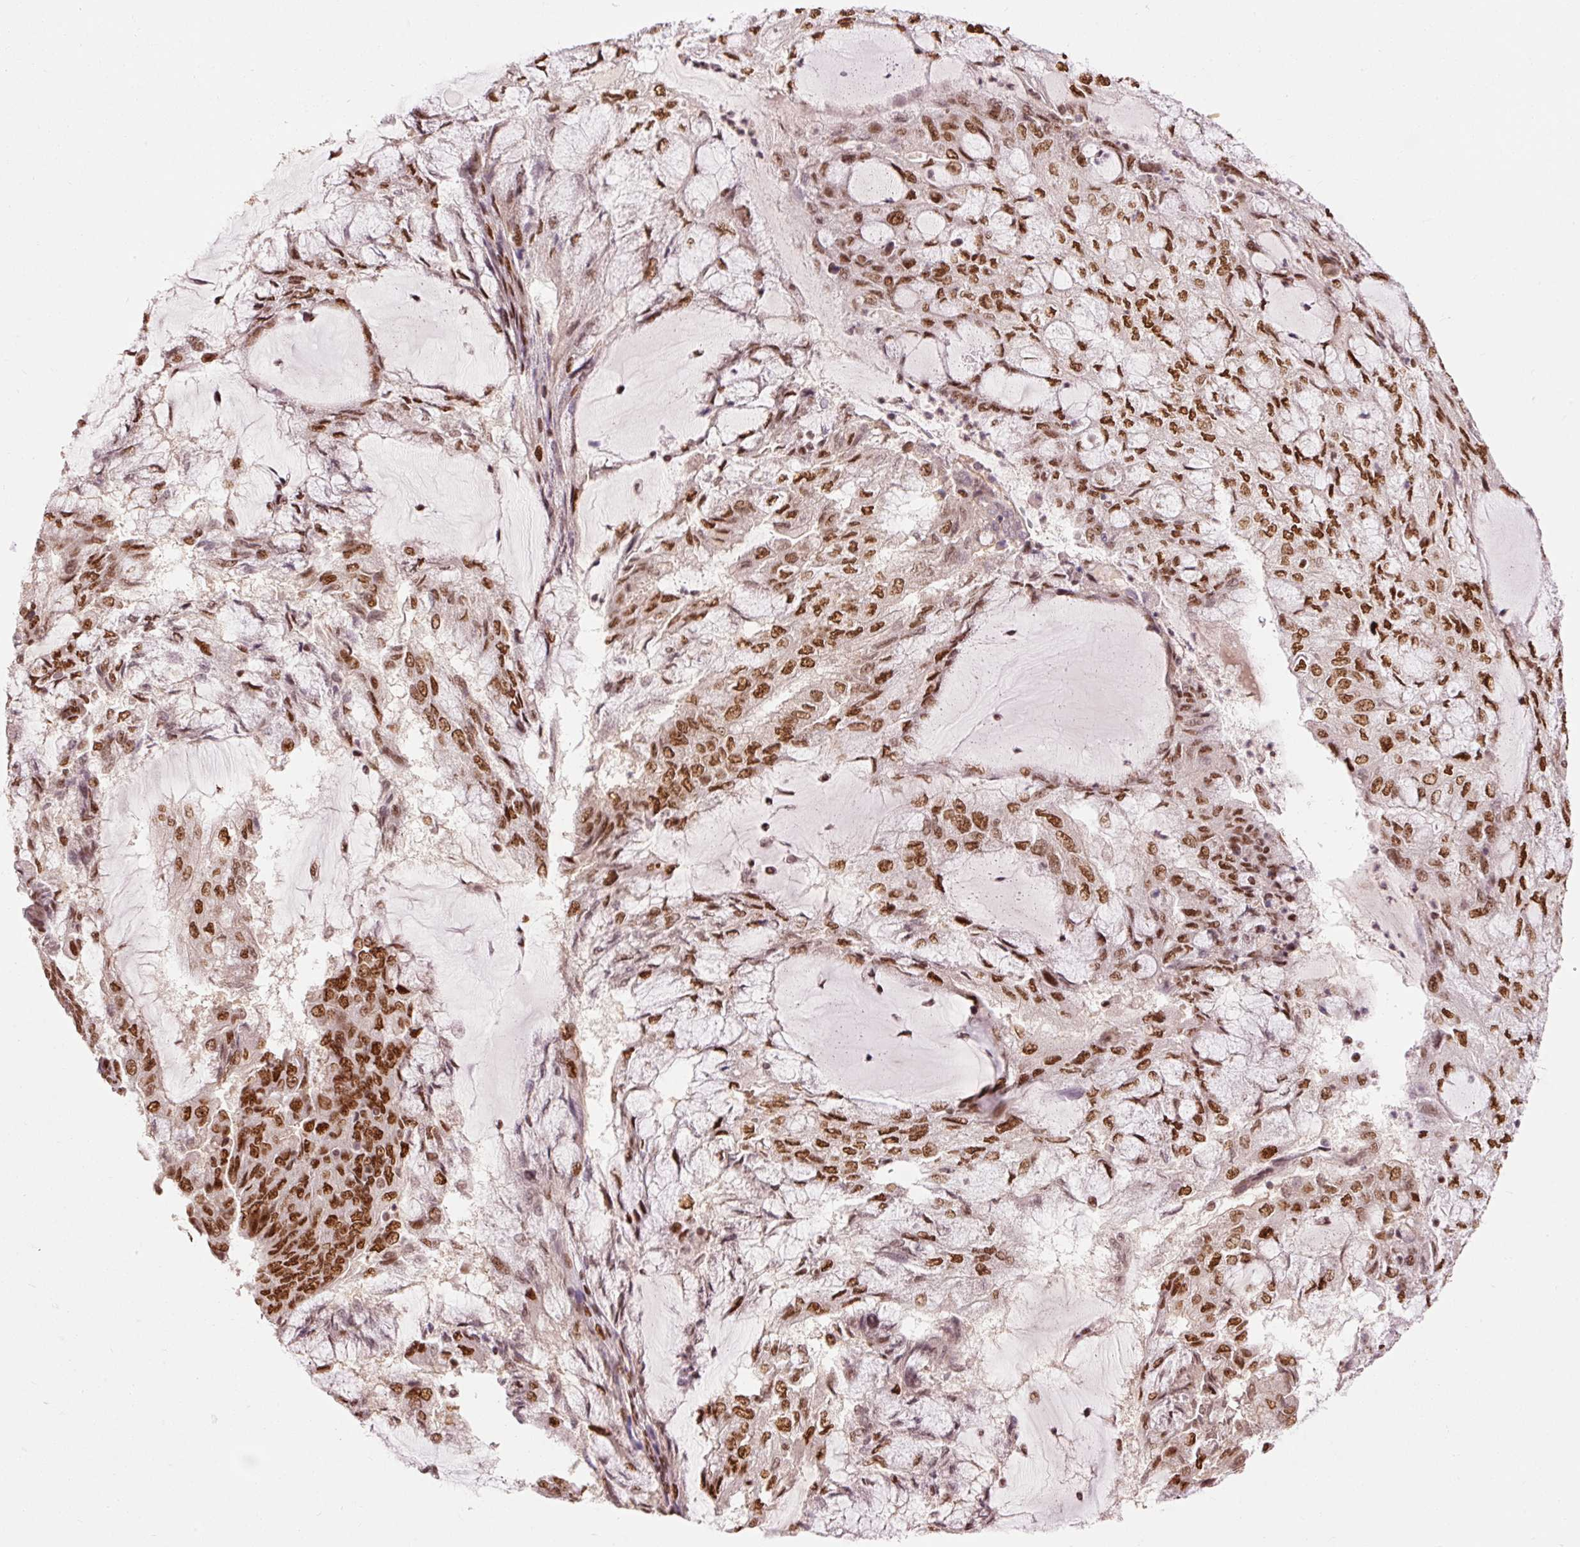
{"staining": {"intensity": "strong", "quantity": ">75%", "location": "nuclear"}, "tissue": "endometrial cancer", "cell_type": "Tumor cells", "image_type": "cancer", "snomed": [{"axis": "morphology", "description": "Adenocarcinoma, NOS"}, {"axis": "topography", "description": "Endometrium"}], "caption": "About >75% of tumor cells in human endometrial adenocarcinoma reveal strong nuclear protein expression as visualized by brown immunohistochemical staining.", "gene": "ZBTB44", "patient": {"sex": "female", "age": 81}}